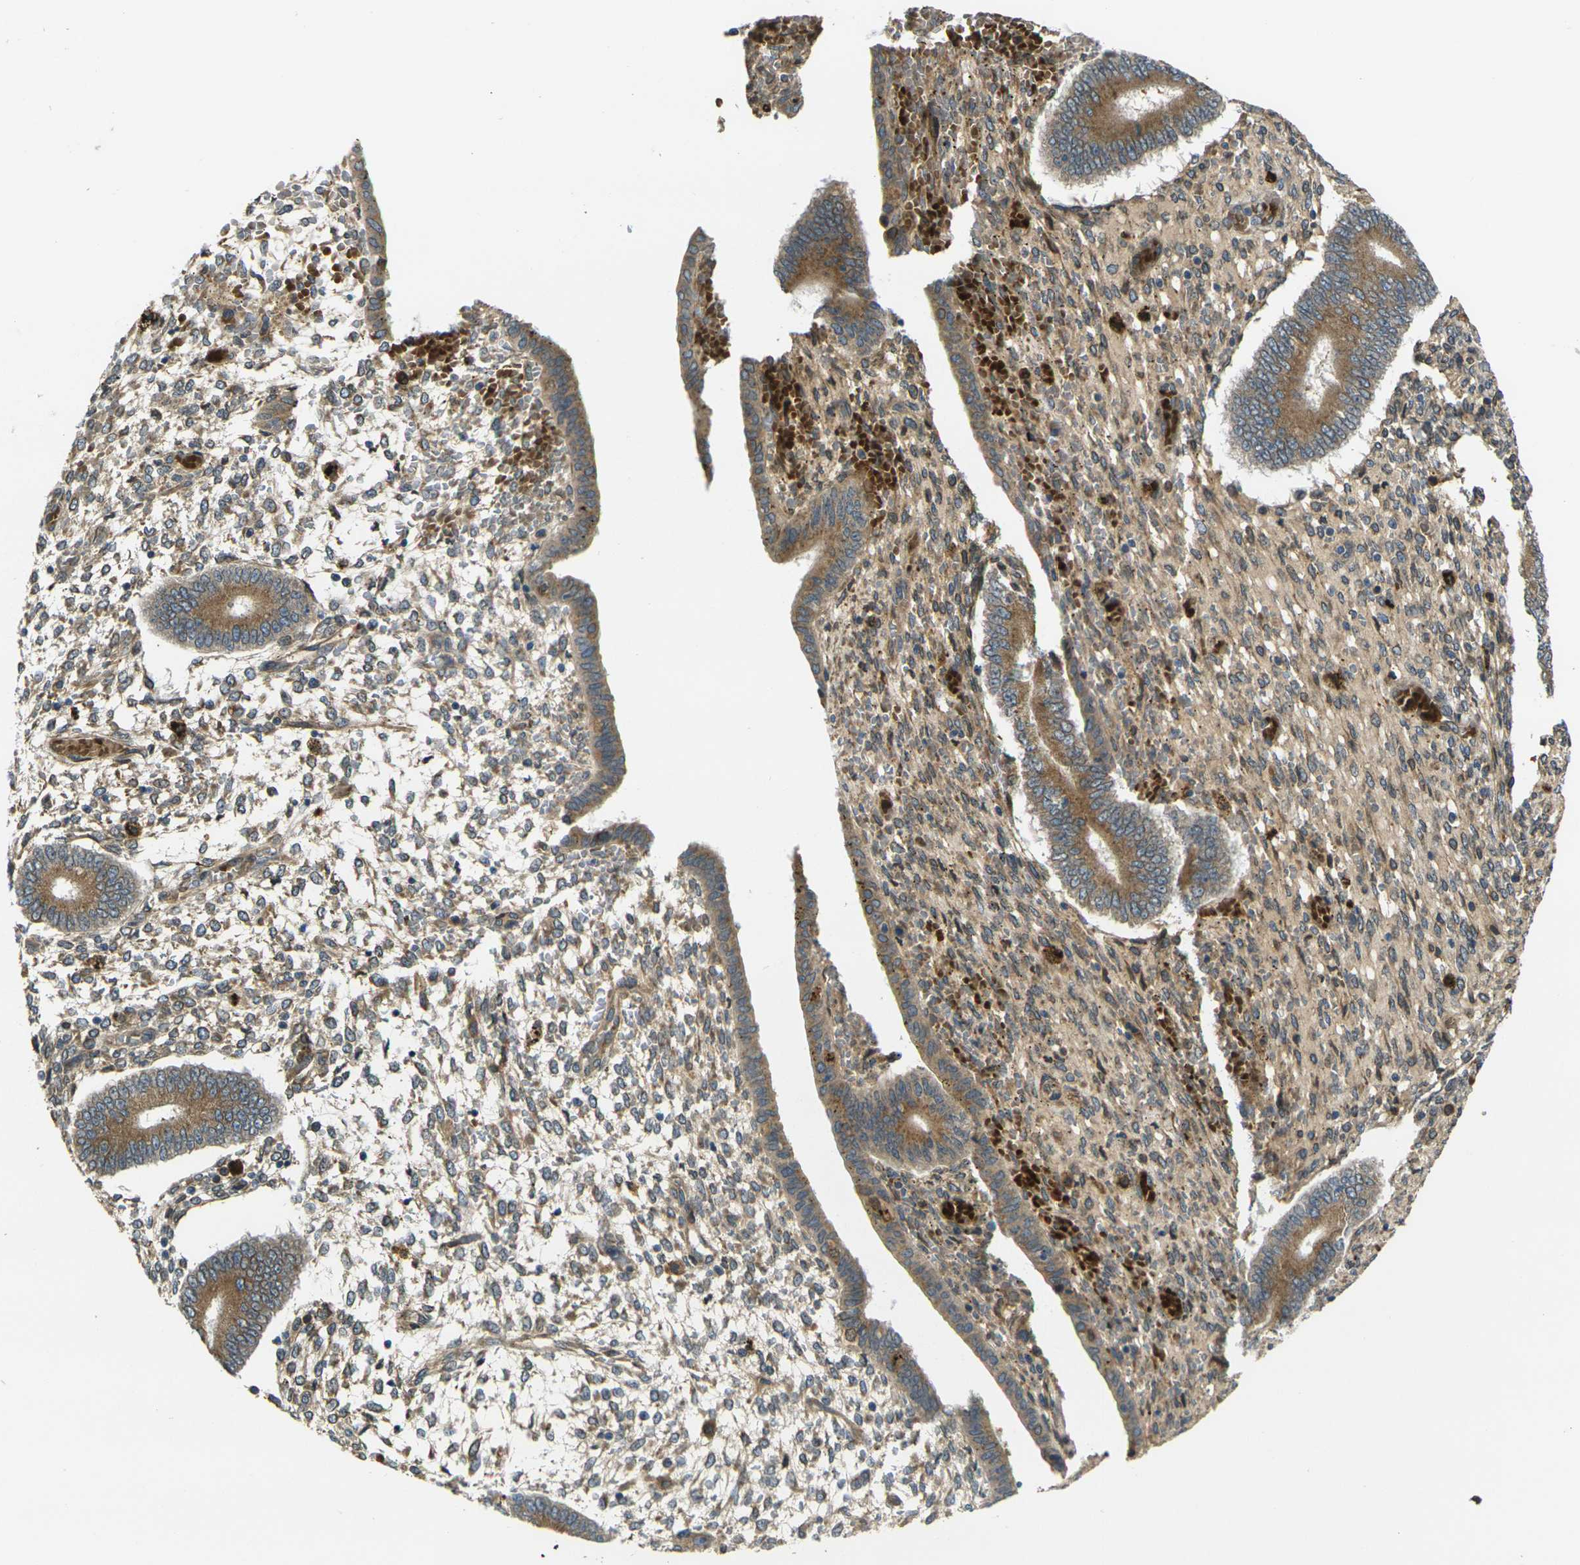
{"staining": {"intensity": "moderate", "quantity": "25%-75%", "location": "cytoplasmic/membranous"}, "tissue": "endometrium", "cell_type": "Cells in endometrial stroma", "image_type": "normal", "snomed": [{"axis": "morphology", "description": "Normal tissue, NOS"}, {"axis": "topography", "description": "Endometrium"}], "caption": "A brown stain labels moderate cytoplasmic/membranous positivity of a protein in cells in endometrial stroma of benign human endometrium. The protein is stained brown, and the nuclei are stained in blue (DAB (3,3'-diaminobenzidine) IHC with brightfield microscopy, high magnification).", "gene": "FZD1", "patient": {"sex": "female", "age": 42}}